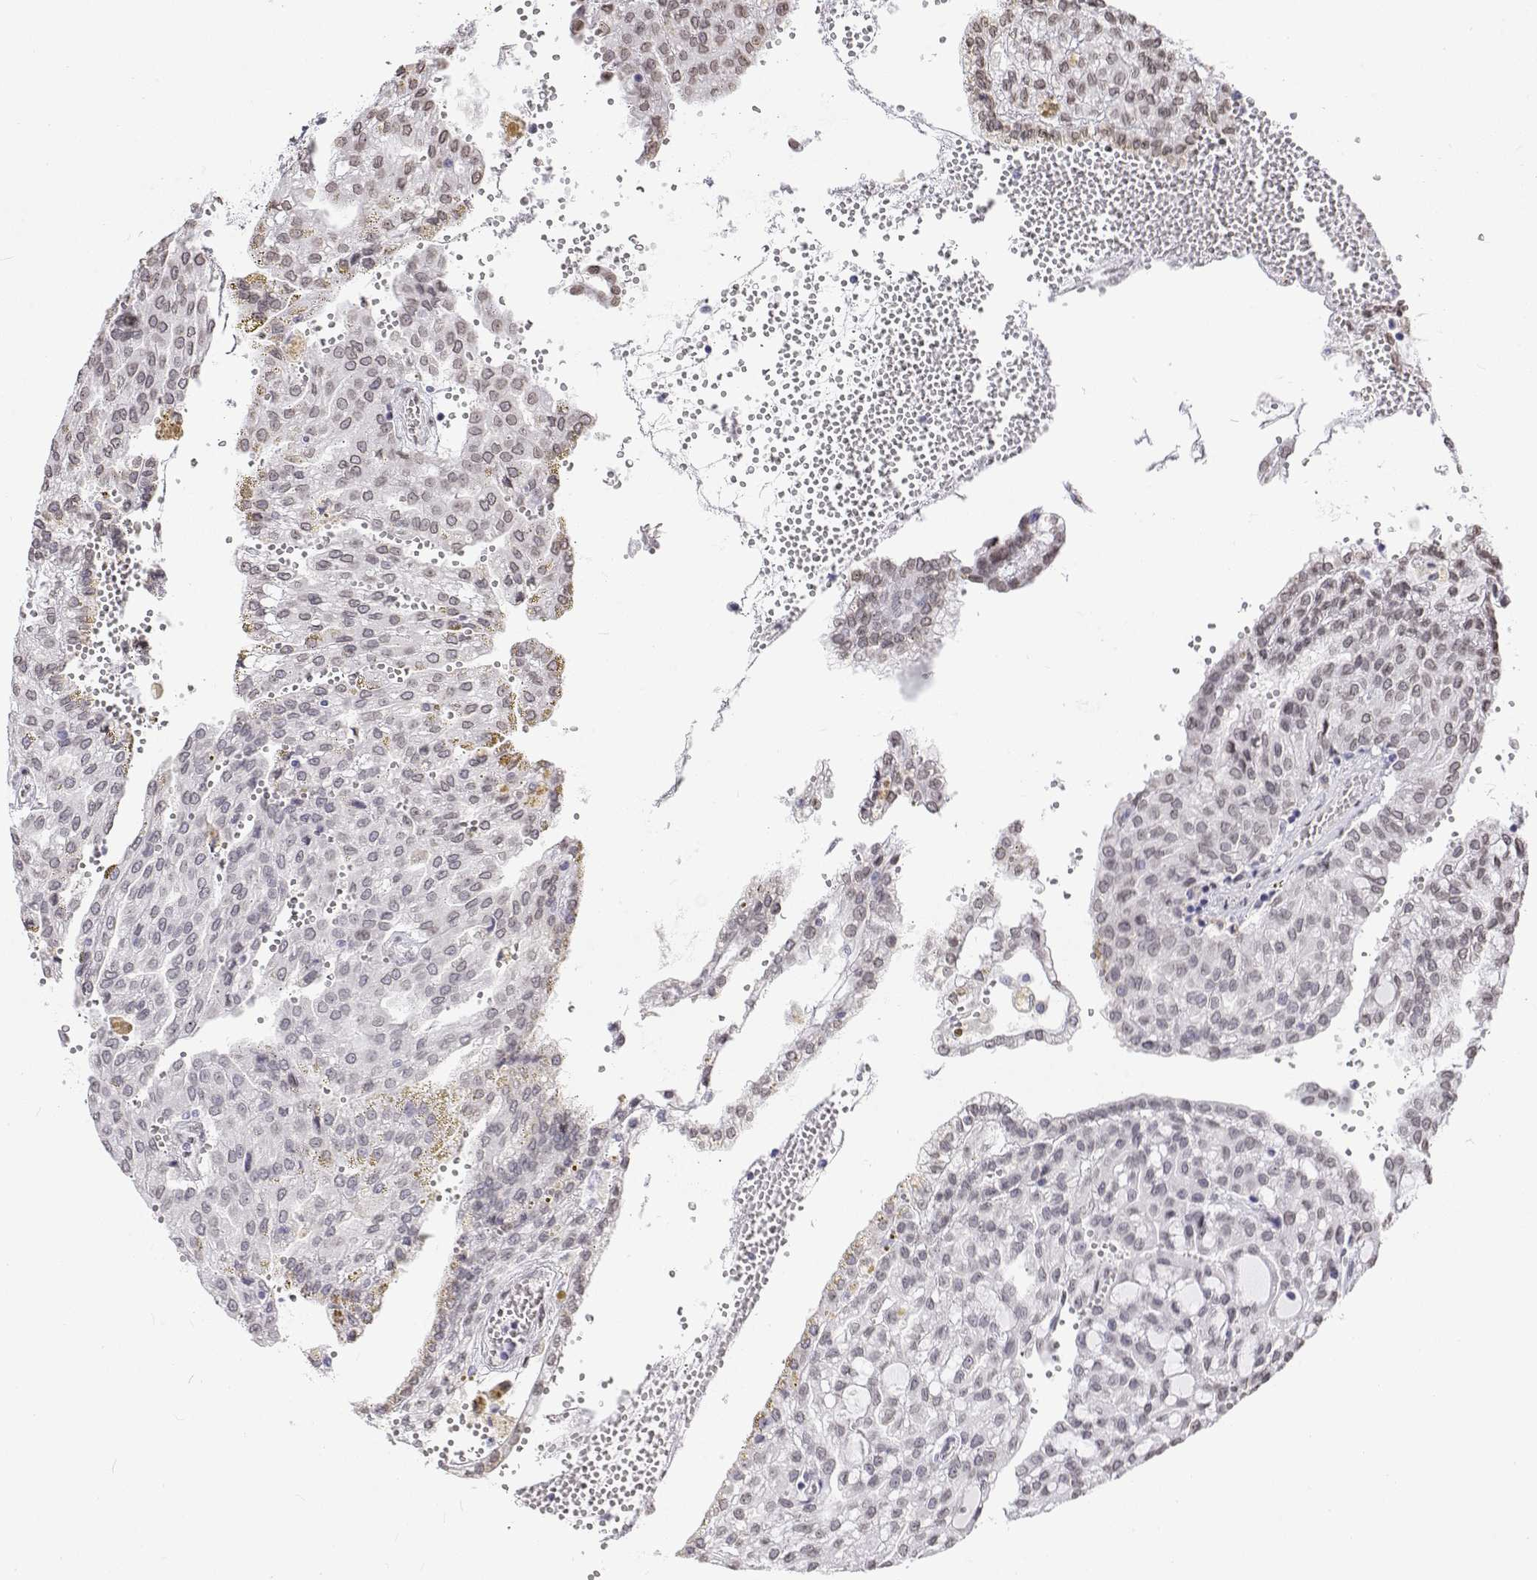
{"staining": {"intensity": "weak", "quantity": "<25%", "location": "cytoplasmic/membranous,nuclear"}, "tissue": "renal cancer", "cell_type": "Tumor cells", "image_type": "cancer", "snomed": [{"axis": "morphology", "description": "Adenocarcinoma, NOS"}, {"axis": "topography", "description": "Kidney"}], "caption": "This is an immunohistochemistry image of adenocarcinoma (renal). There is no staining in tumor cells.", "gene": "ZNF532", "patient": {"sex": "male", "age": 63}}